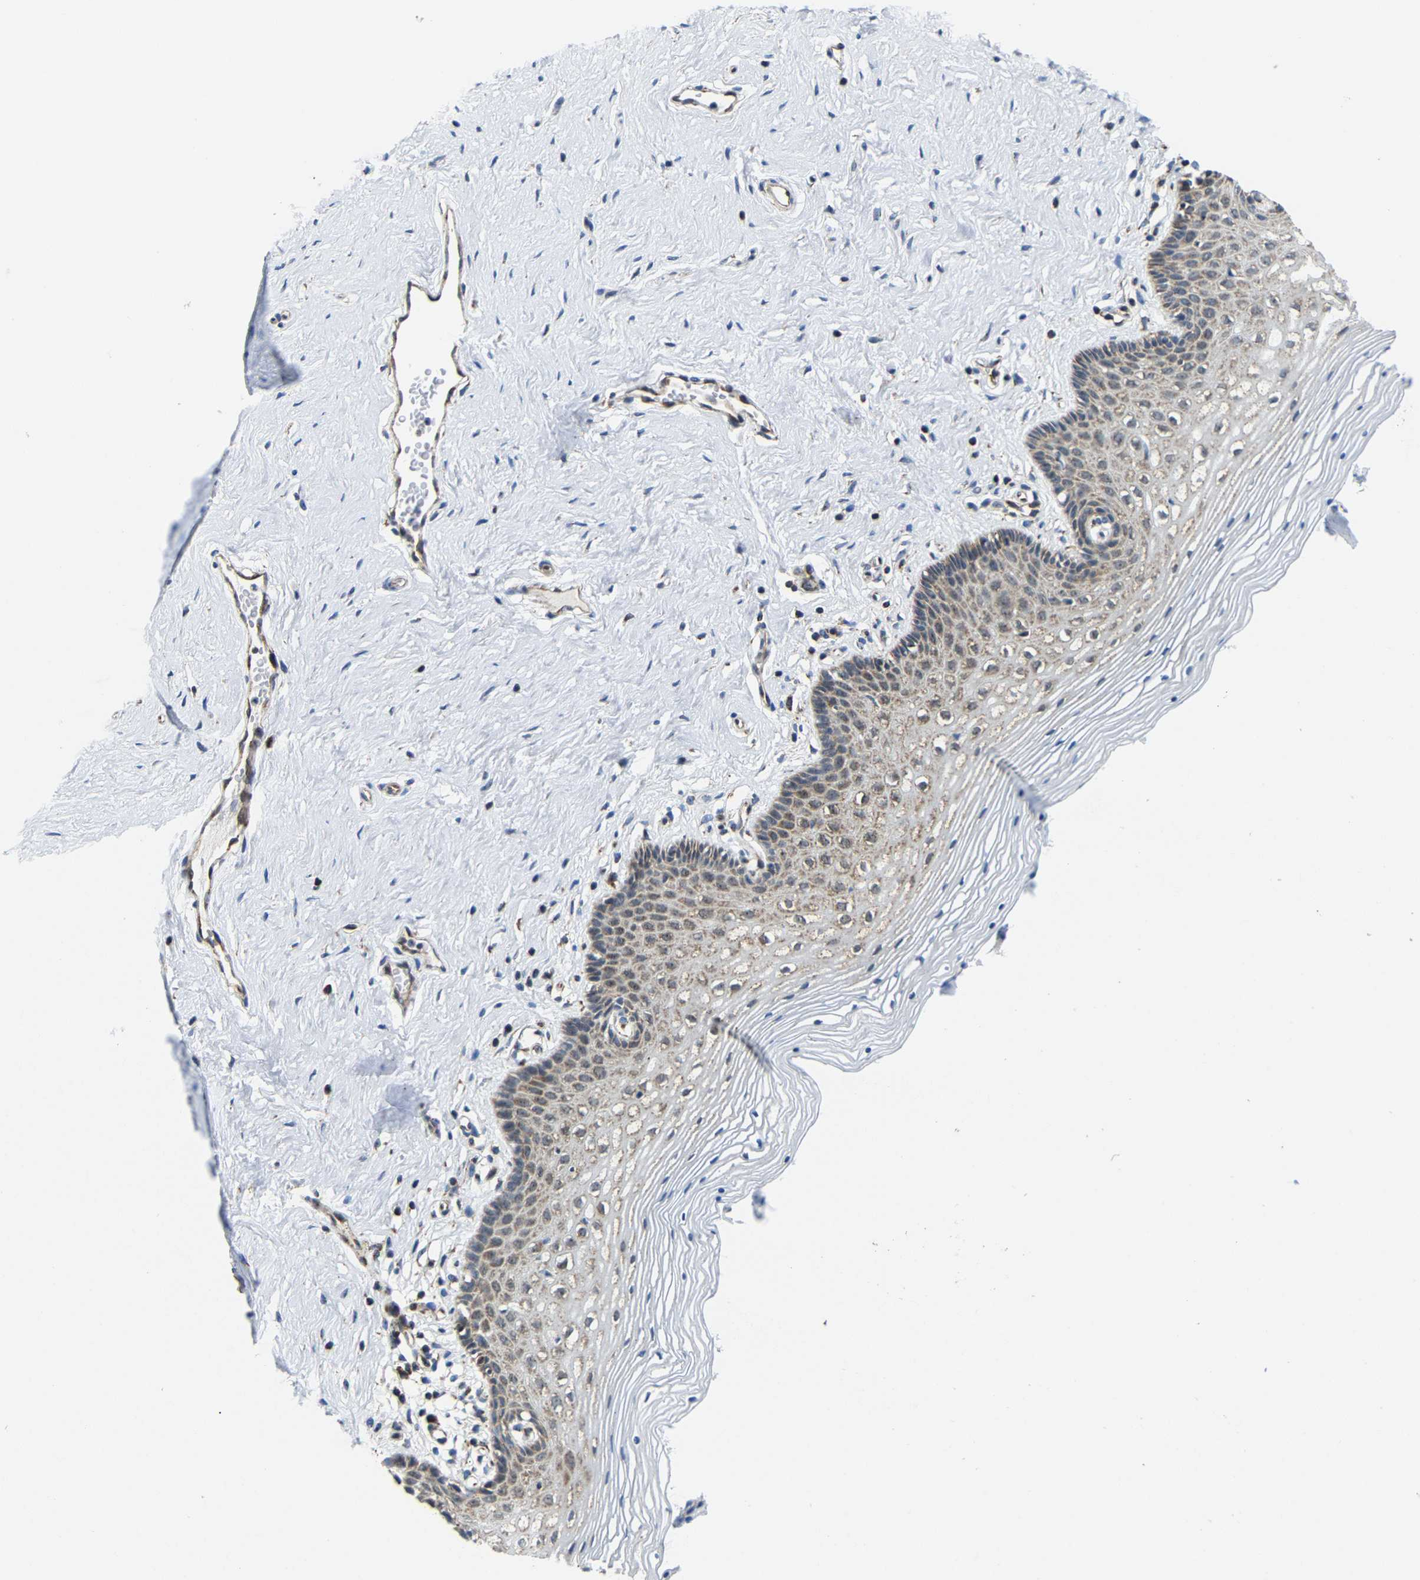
{"staining": {"intensity": "weak", "quantity": ">75%", "location": "cytoplasmic/membranous"}, "tissue": "vagina", "cell_type": "Squamous epithelial cells", "image_type": "normal", "snomed": [{"axis": "morphology", "description": "Normal tissue, NOS"}, {"axis": "topography", "description": "Vagina"}], "caption": "The photomicrograph demonstrates immunohistochemical staining of unremarkable vagina. There is weak cytoplasmic/membranous positivity is seen in approximately >75% of squamous epithelial cells.", "gene": "GIMAP7", "patient": {"sex": "female", "age": 32}}